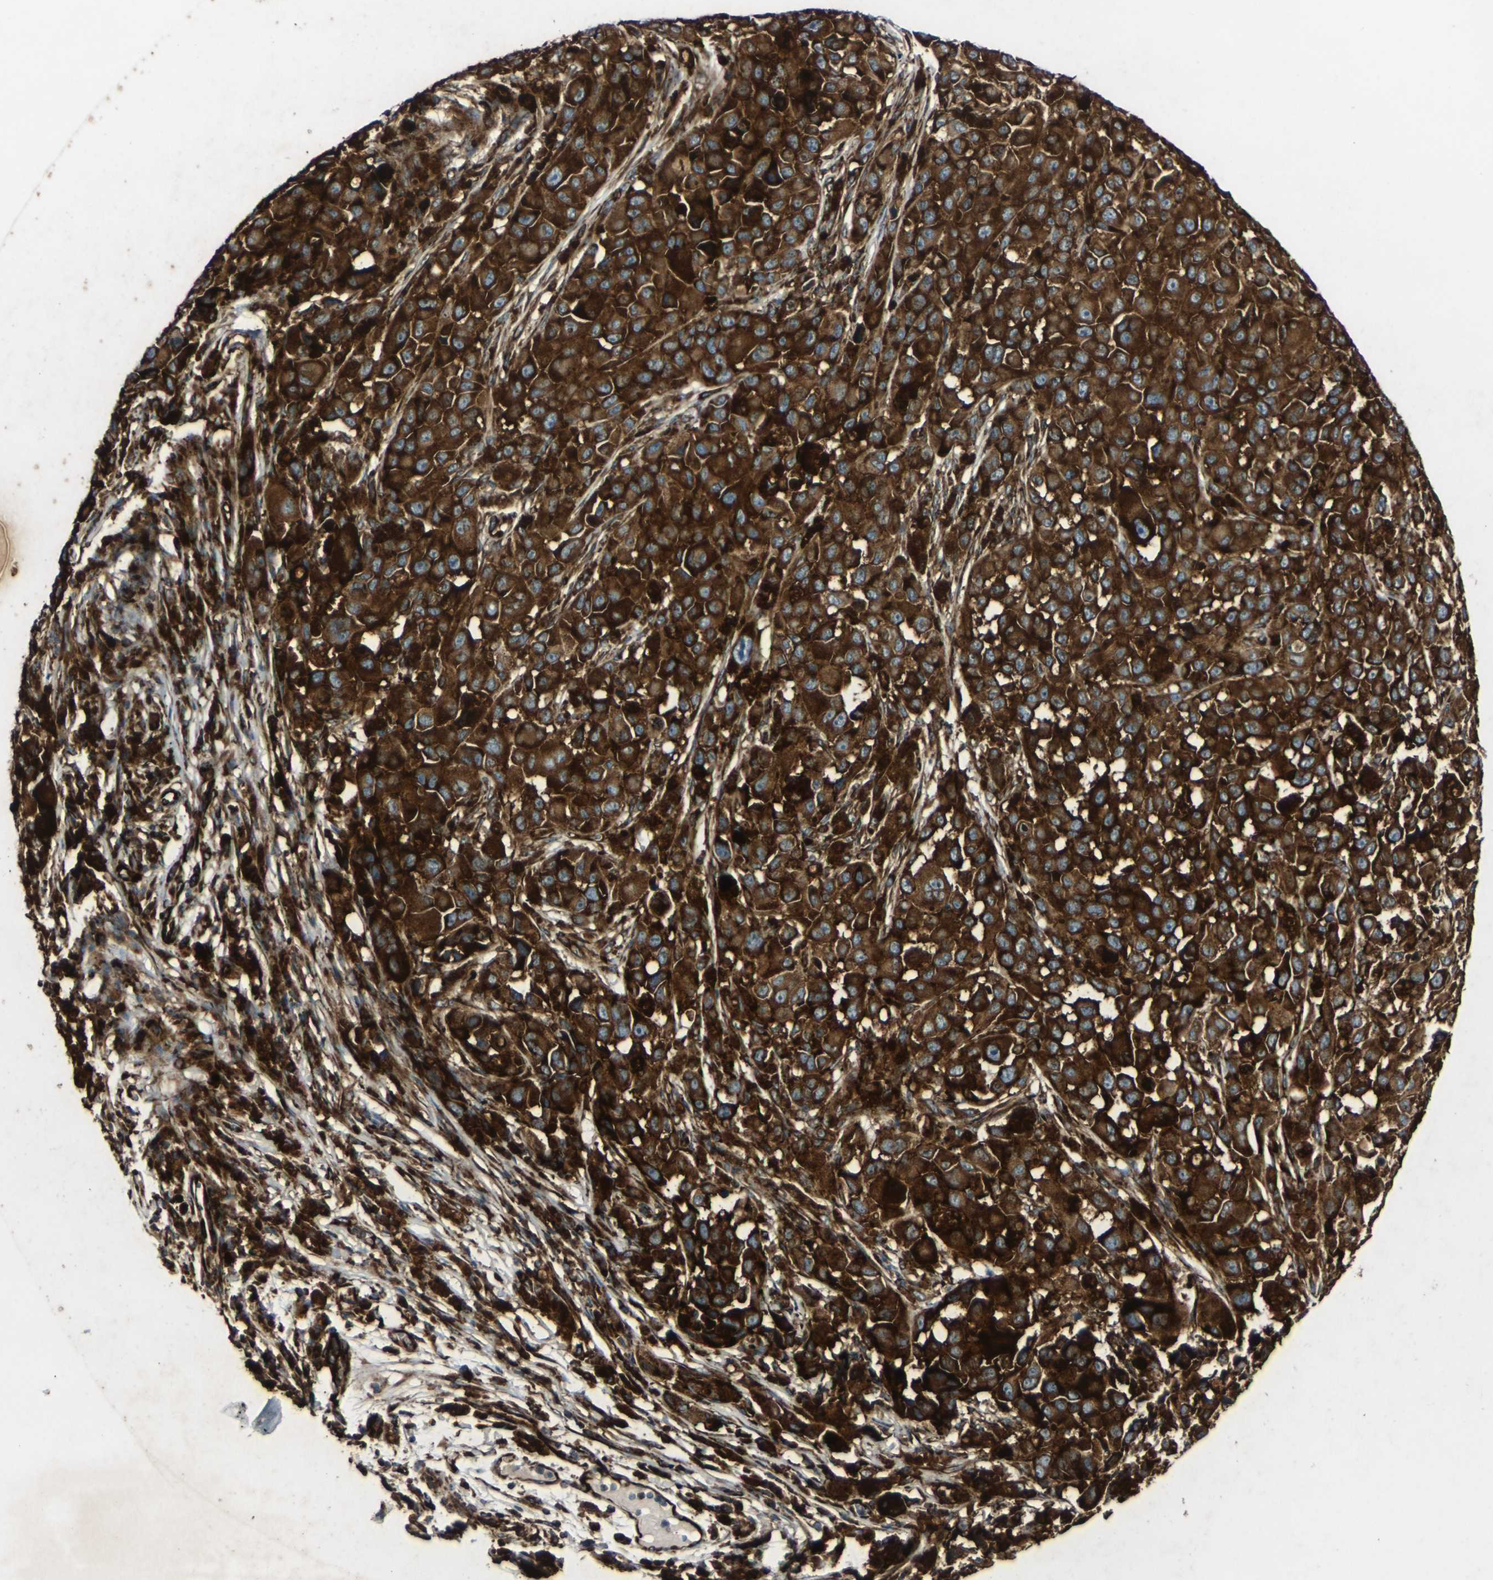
{"staining": {"intensity": "strong", "quantity": ">75%", "location": "cytoplasmic/membranous"}, "tissue": "melanoma", "cell_type": "Tumor cells", "image_type": "cancer", "snomed": [{"axis": "morphology", "description": "Malignant melanoma, NOS"}, {"axis": "topography", "description": "Skin"}], "caption": "Approximately >75% of tumor cells in malignant melanoma demonstrate strong cytoplasmic/membranous protein expression as visualized by brown immunohistochemical staining.", "gene": "MARCHF2", "patient": {"sex": "female", "age": 46}}